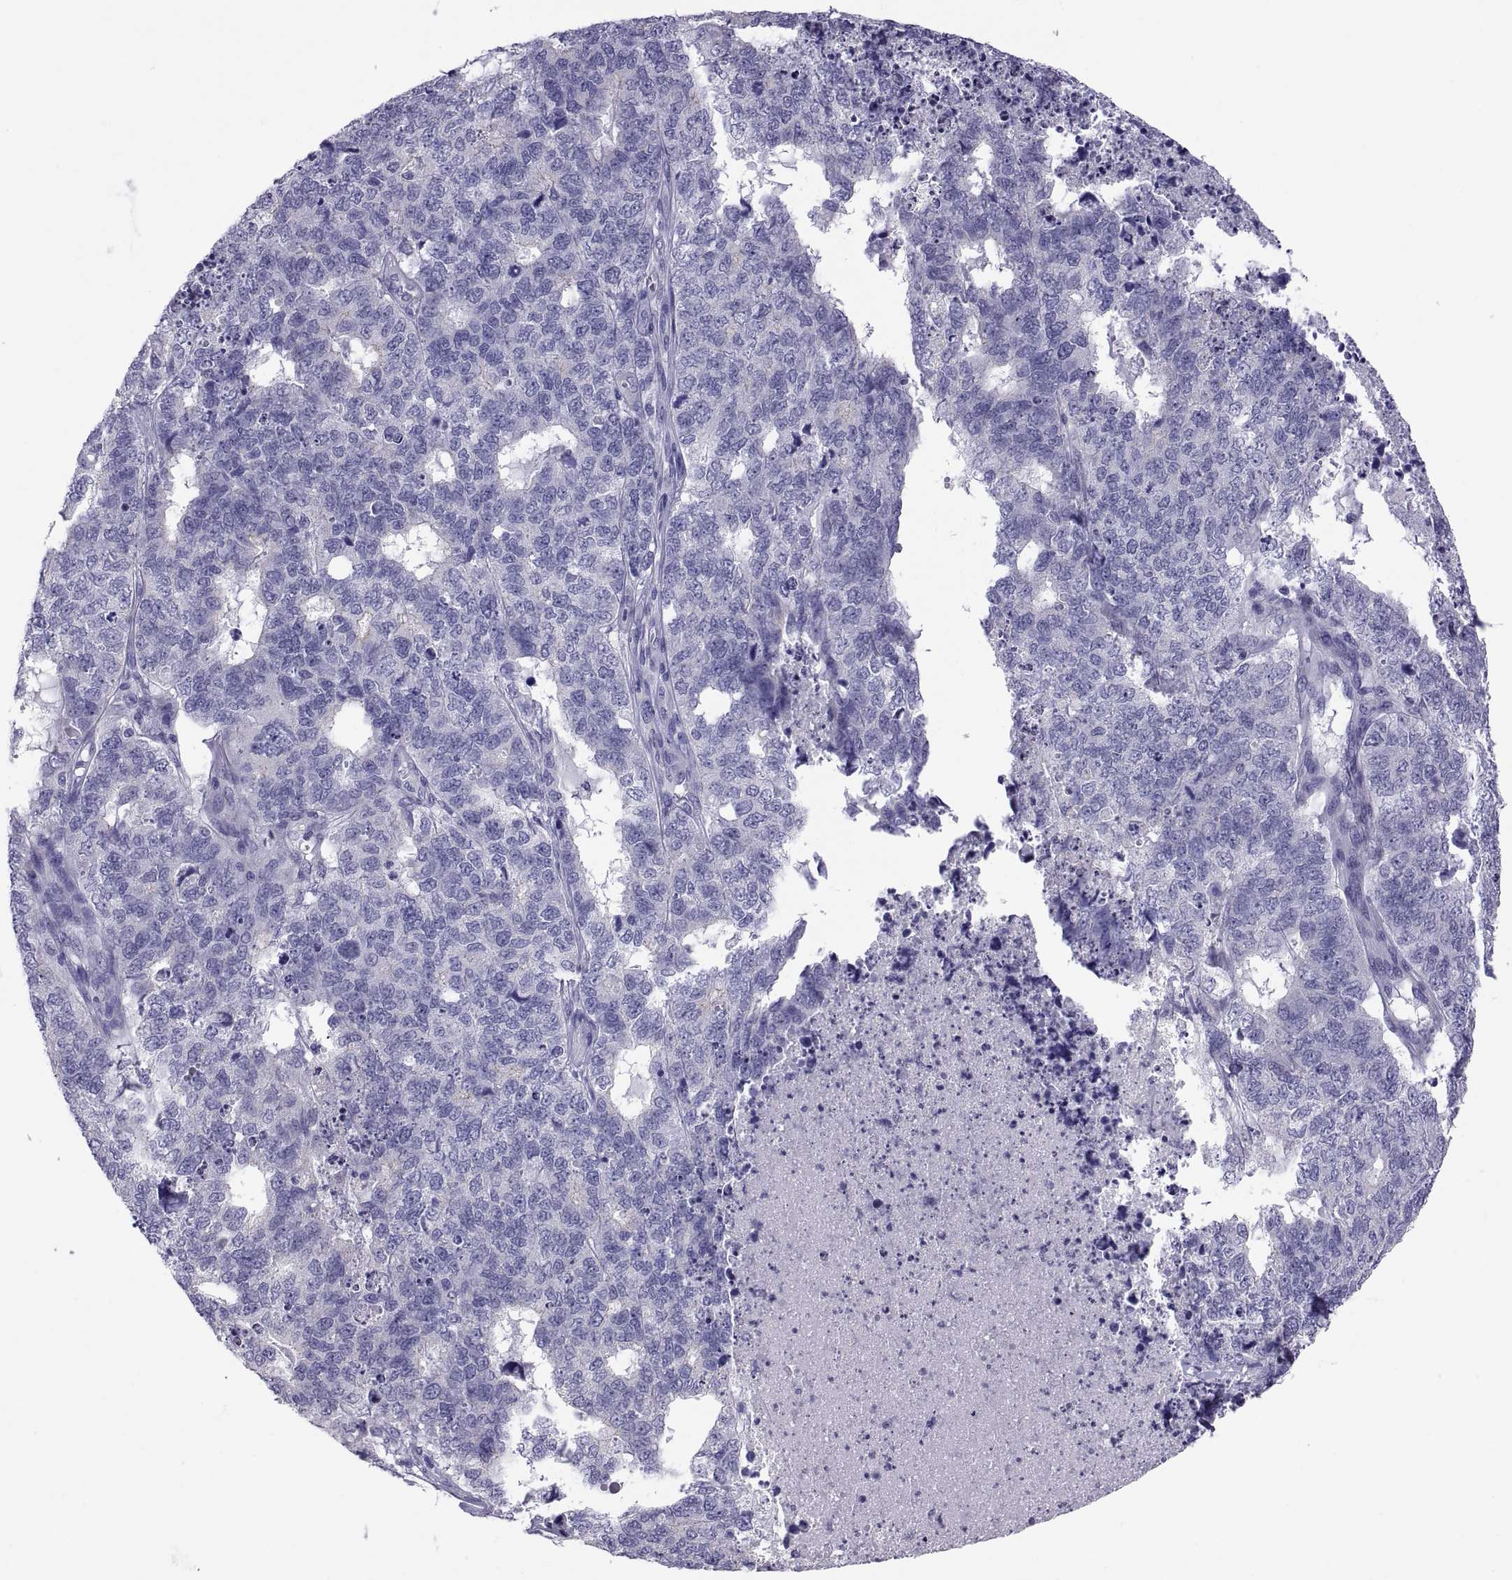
{"staining": {"intensity": "negative", "quantity": "none", "location": "none"}, "tissue": "cervical cancer", "cell_type": "Tumor cells", "image_type": "cancer", "snomed": [{"axis": "morphology", "description": "Squamous cell carcinoma, NOS"}, {"axis": "topography", "description": "Cervix"}], "caption": "Protein analysis of cervical squamous cell carcinoma exhibits no significant staining in tumor cells.", "gene": "RNASE12", "patient": {"sex": "female", "age": 63}}